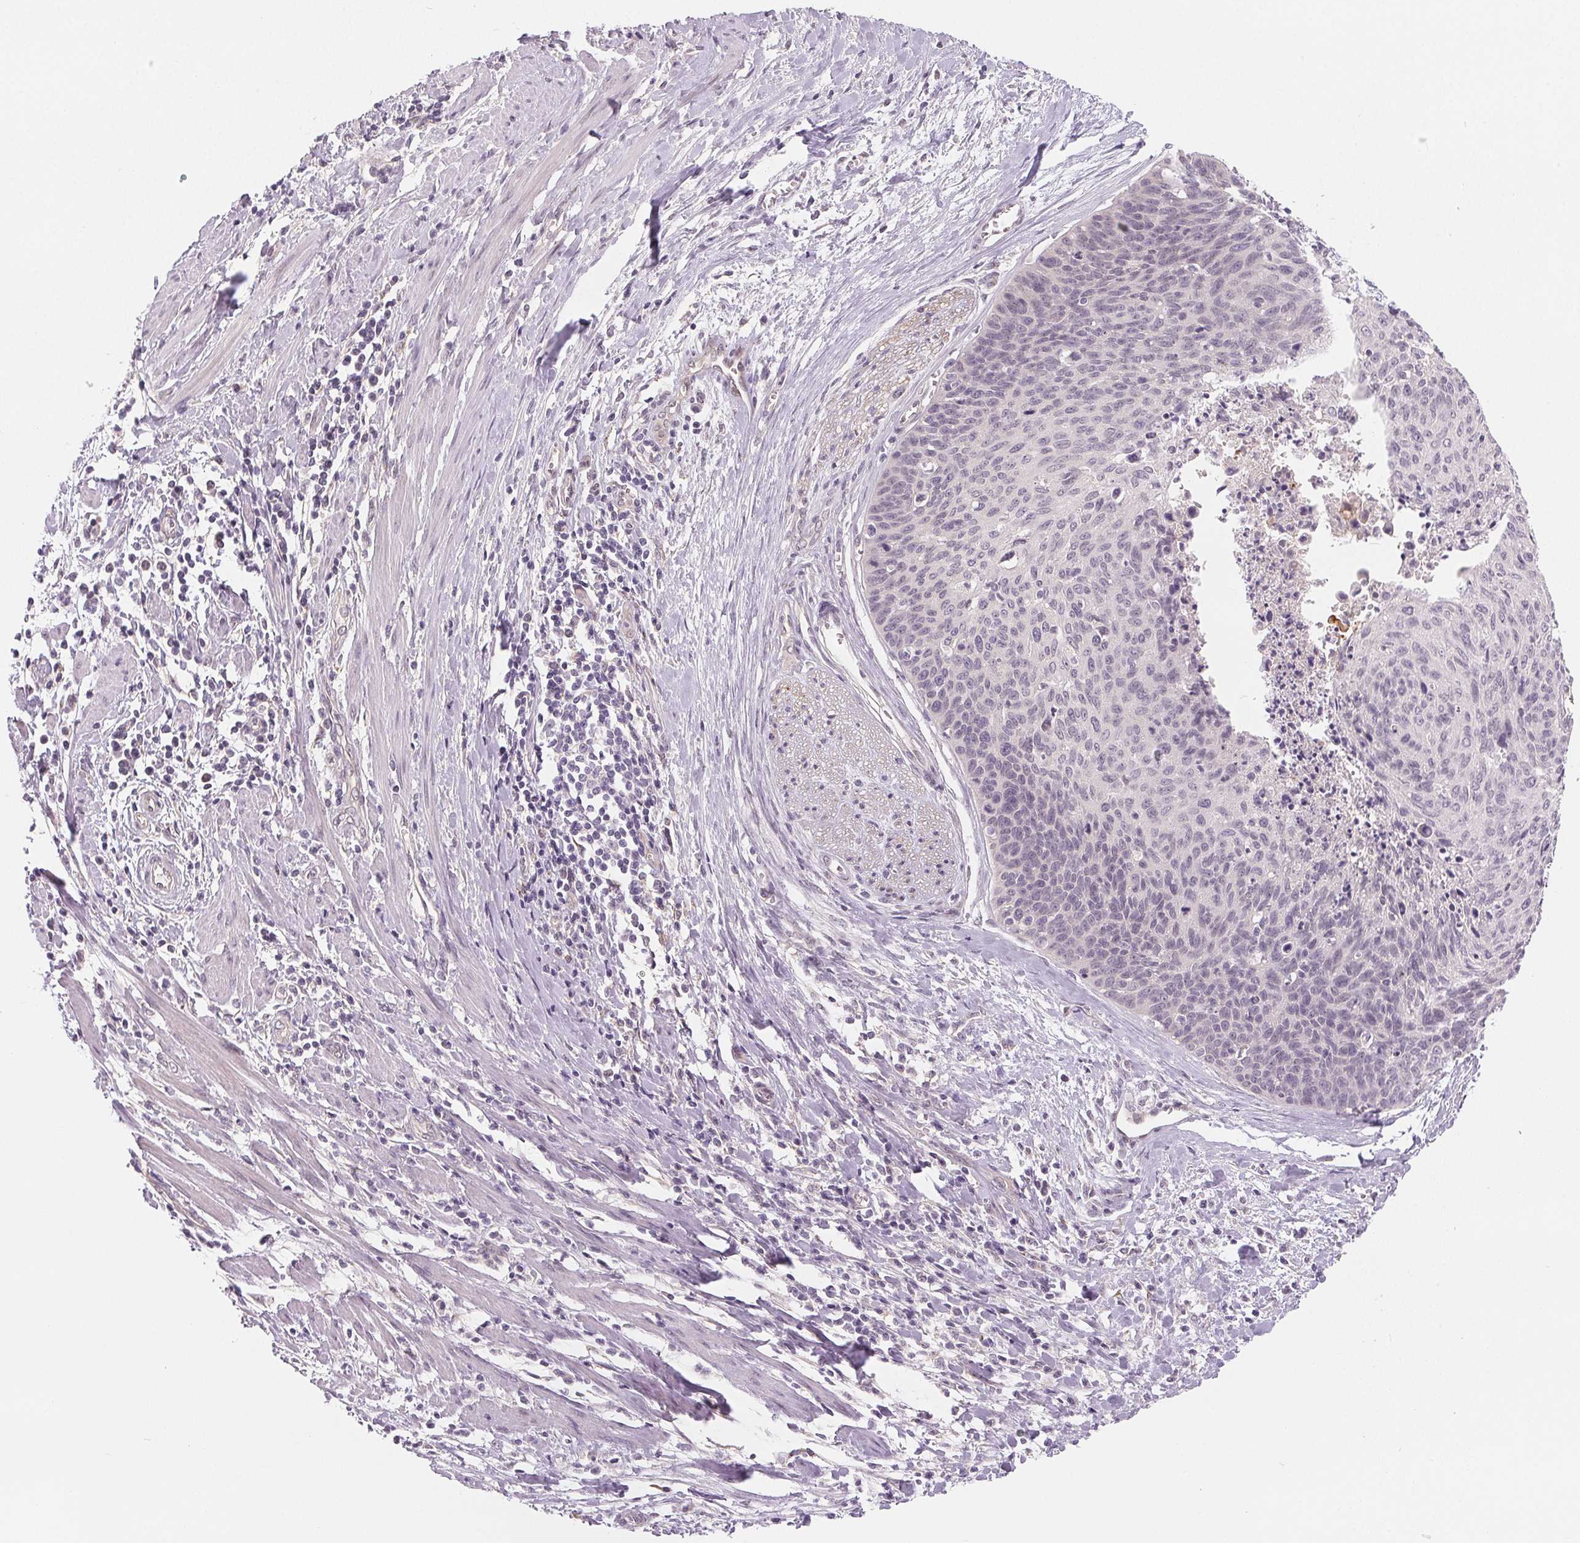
{"staining": {"intensity": "negative", "quantity": "none", "location": "none"}, "tissue": "cervical cancer", "cell_type": "Tumor cells", "image_type": "cancer", "snomed": [{"axis": "morphology", "description": "Squamous cell carcinoma, NOS"}, {"axis": "topography", "description": "Cervix"}], "caption": "An image of human cervical cancer (squamous cell carcinoma) is negative for staining in tumor cells.", "gene": "CFC1", "patient": {"sex": "female", "age": 55}}